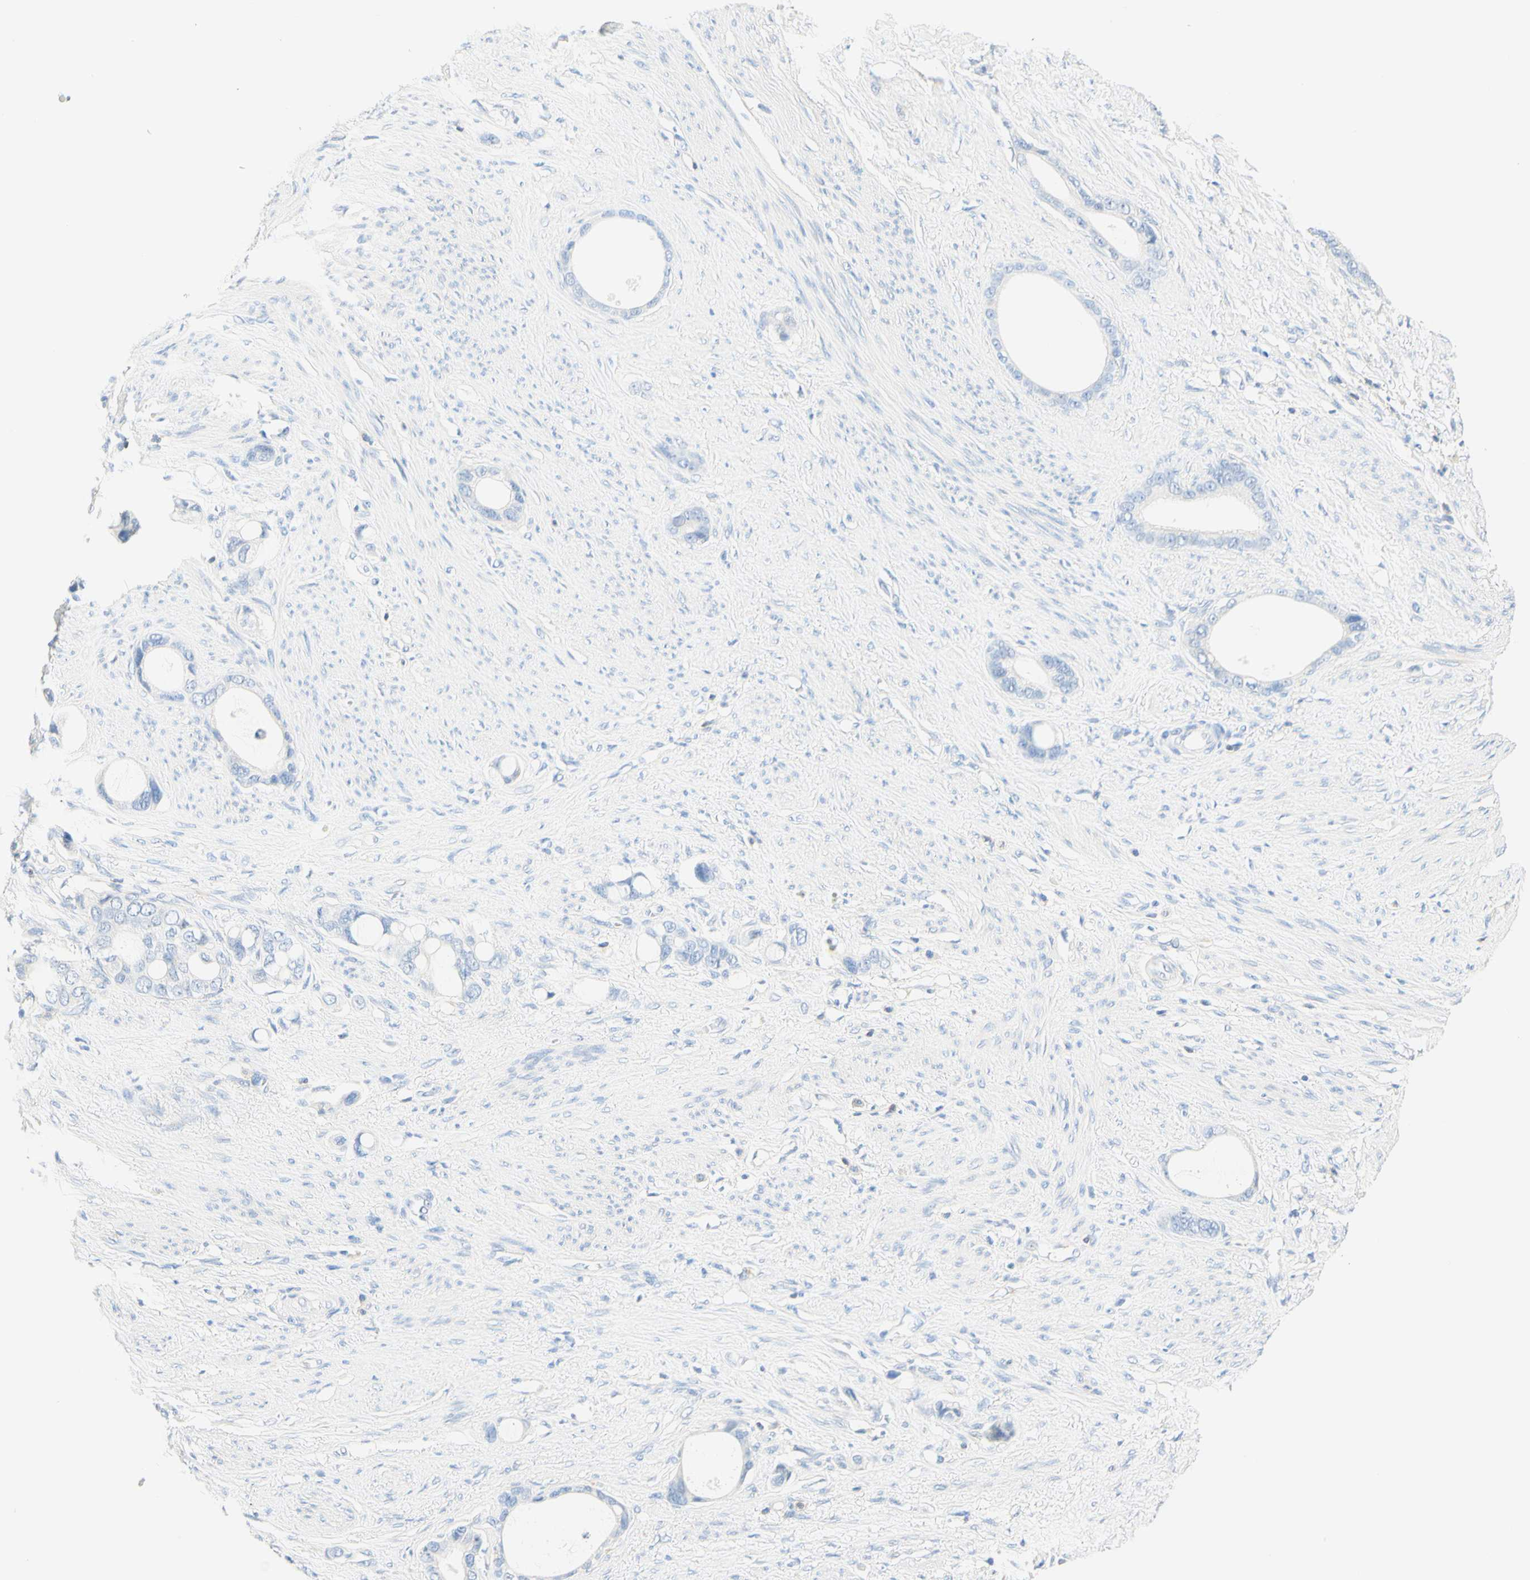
{"staining": {"intensity": "negative", "quantity": "none", "location": "none"}, "tissue": "stomach cancer", "cell_type": "Tumor cells", "image_type": "cancer", "snomed": [{"axis": "morphology", "description": "Adenocarcinoma, NOS"}, {"axis": "topography", "description": "Stomach"}], "caption": "This is an immunohistochemistry image of stomach cancer (adenocarcinoma). There is no positivity in tumor cells.", "gene": "LAT", "patient": {"sex": "female", "age": 75}}